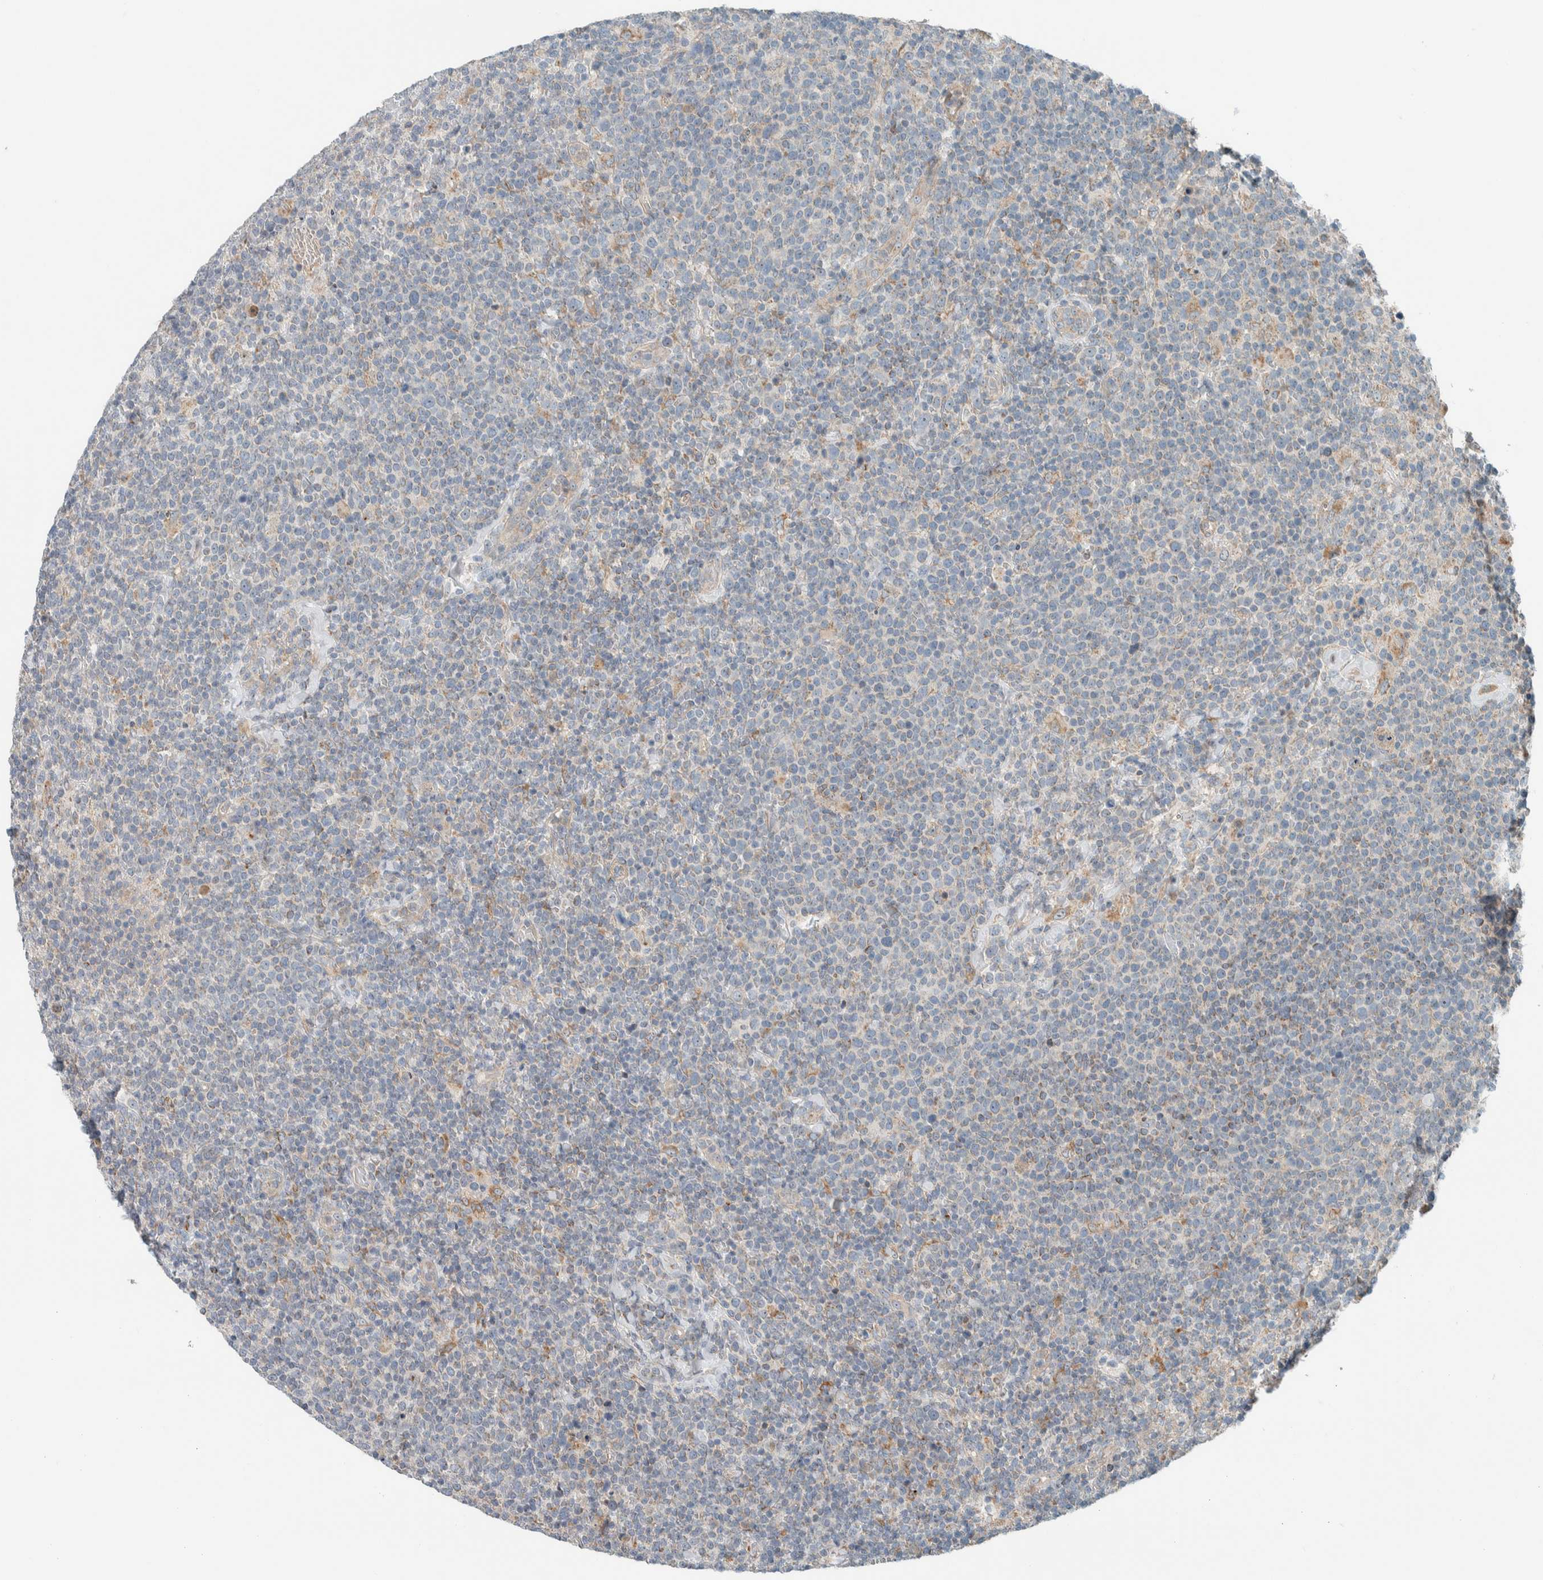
{"staining": {"intensity": "negative", "quantity": "none", "location": "none"}, "tissue": "lymphoma", "cell_type": "Tumor cells", "image_type": "cancer", "snomed": [{"axis": "morphology", "description": "Malignant lymphoma, non-Hodgkin's type, High grade"}, {"axis": "topography", "description": "Lymph node"}], "caption": "Immunohistochemistry (IHC) of human lymphoma exhibits no positivity in tumor cells.", "gene": "SLFN12L", "patient": {"sex": "male", "age": 61}}